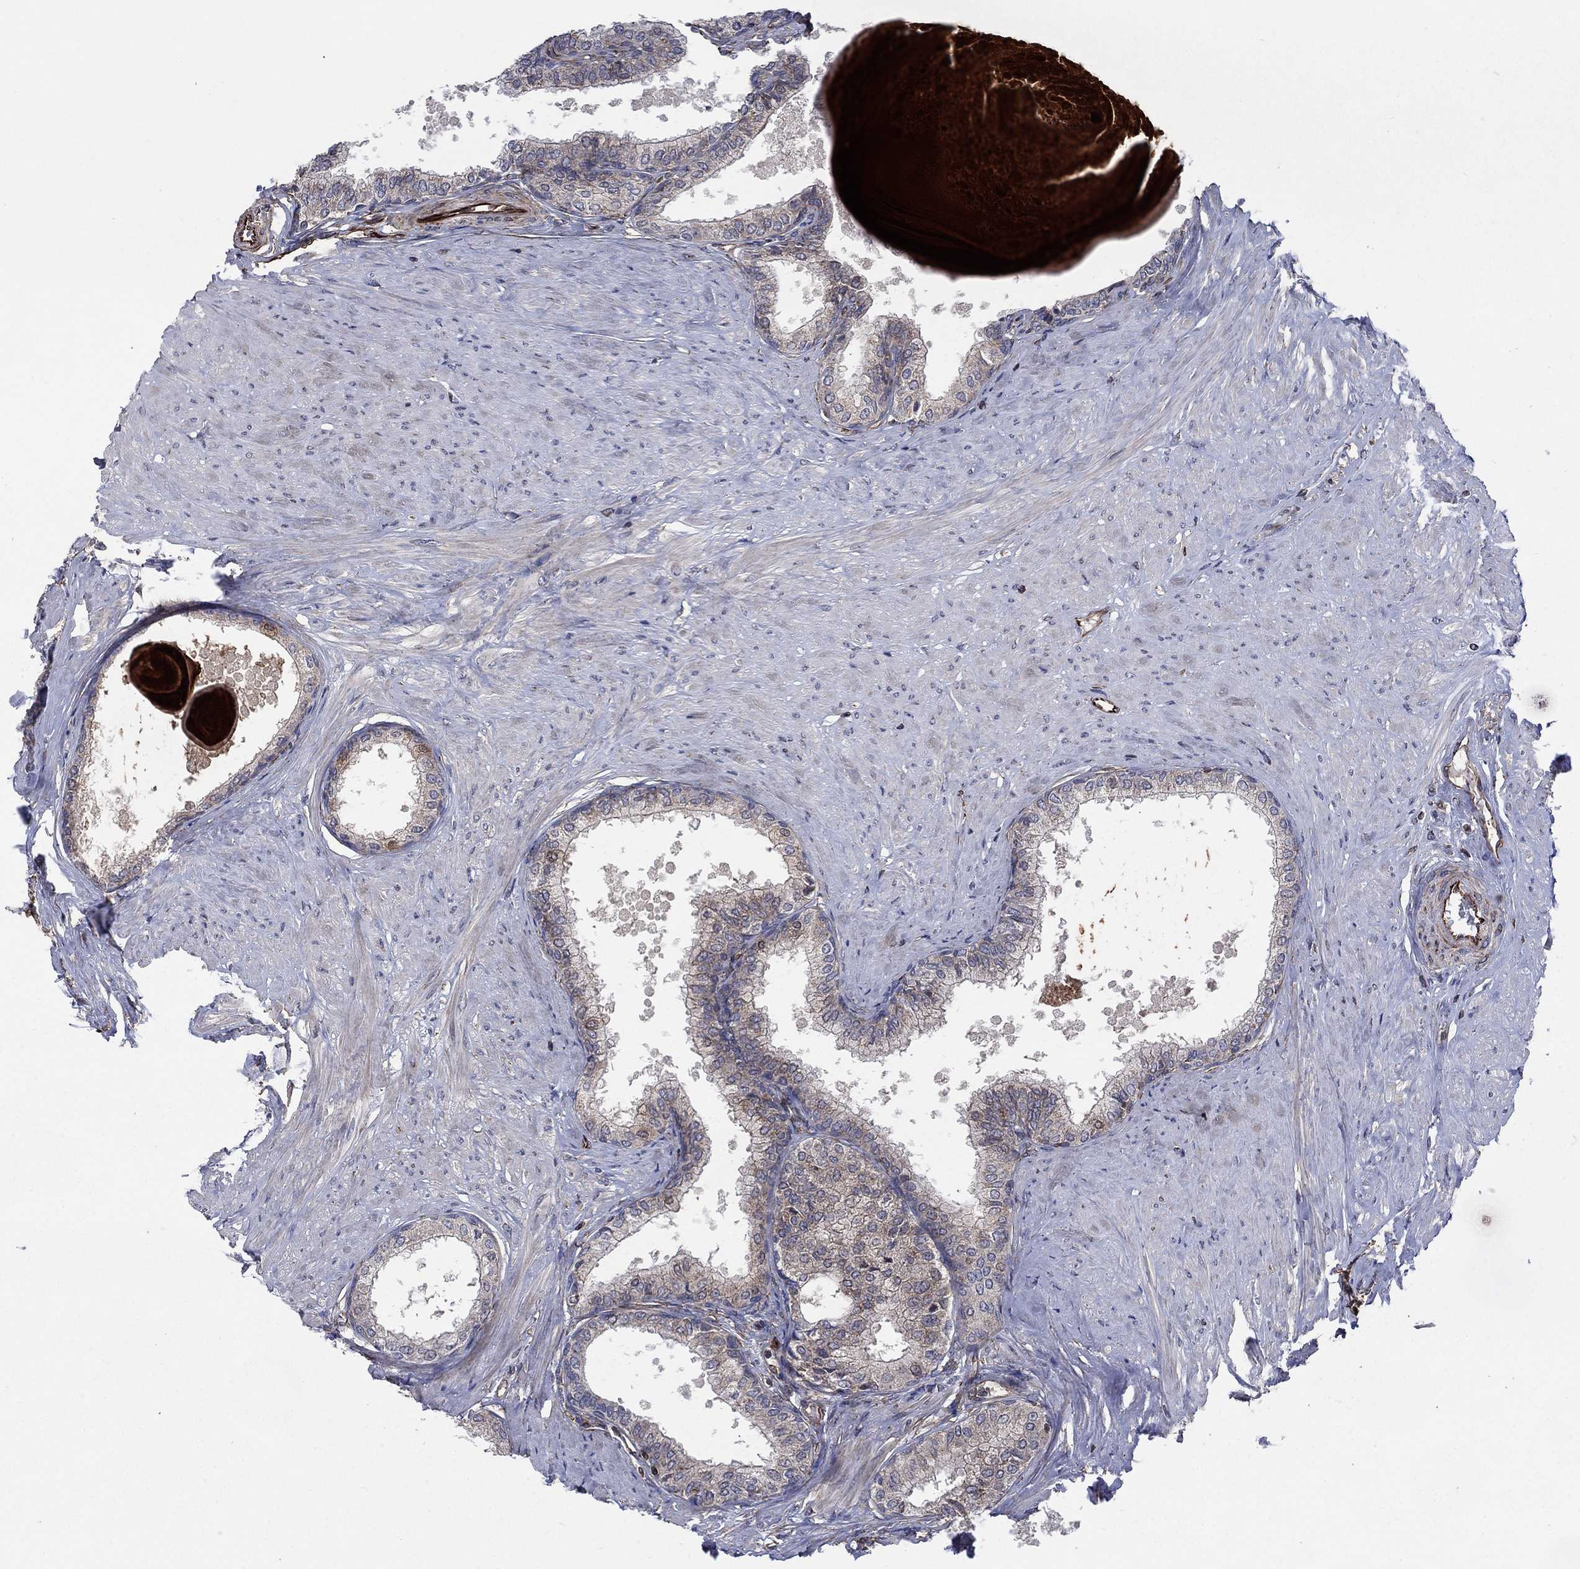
{"staining": {"intensity": "strong", "quantity": "<25%", "location": "cytoplasmic/membranous"}, "tissue": "prostate", "cell_type": "Glandular cells", "image_type": "normal", "snomed": [{"axis": "morphology", "description": "Normal tissue, NOS"}, {"axis": "topography", "description": "Prostate"}], "caption": "This image shows unremarkable prostate stained with immunohistochemistry (IHC) to label a protein in brown. The cytoplasmic/membranous of glandular cells show strong positivity for the protein. Nuclei are counter-stained blue.", "gene": "NDUFC1", "patient": {"sex": "male", "age": 63}}